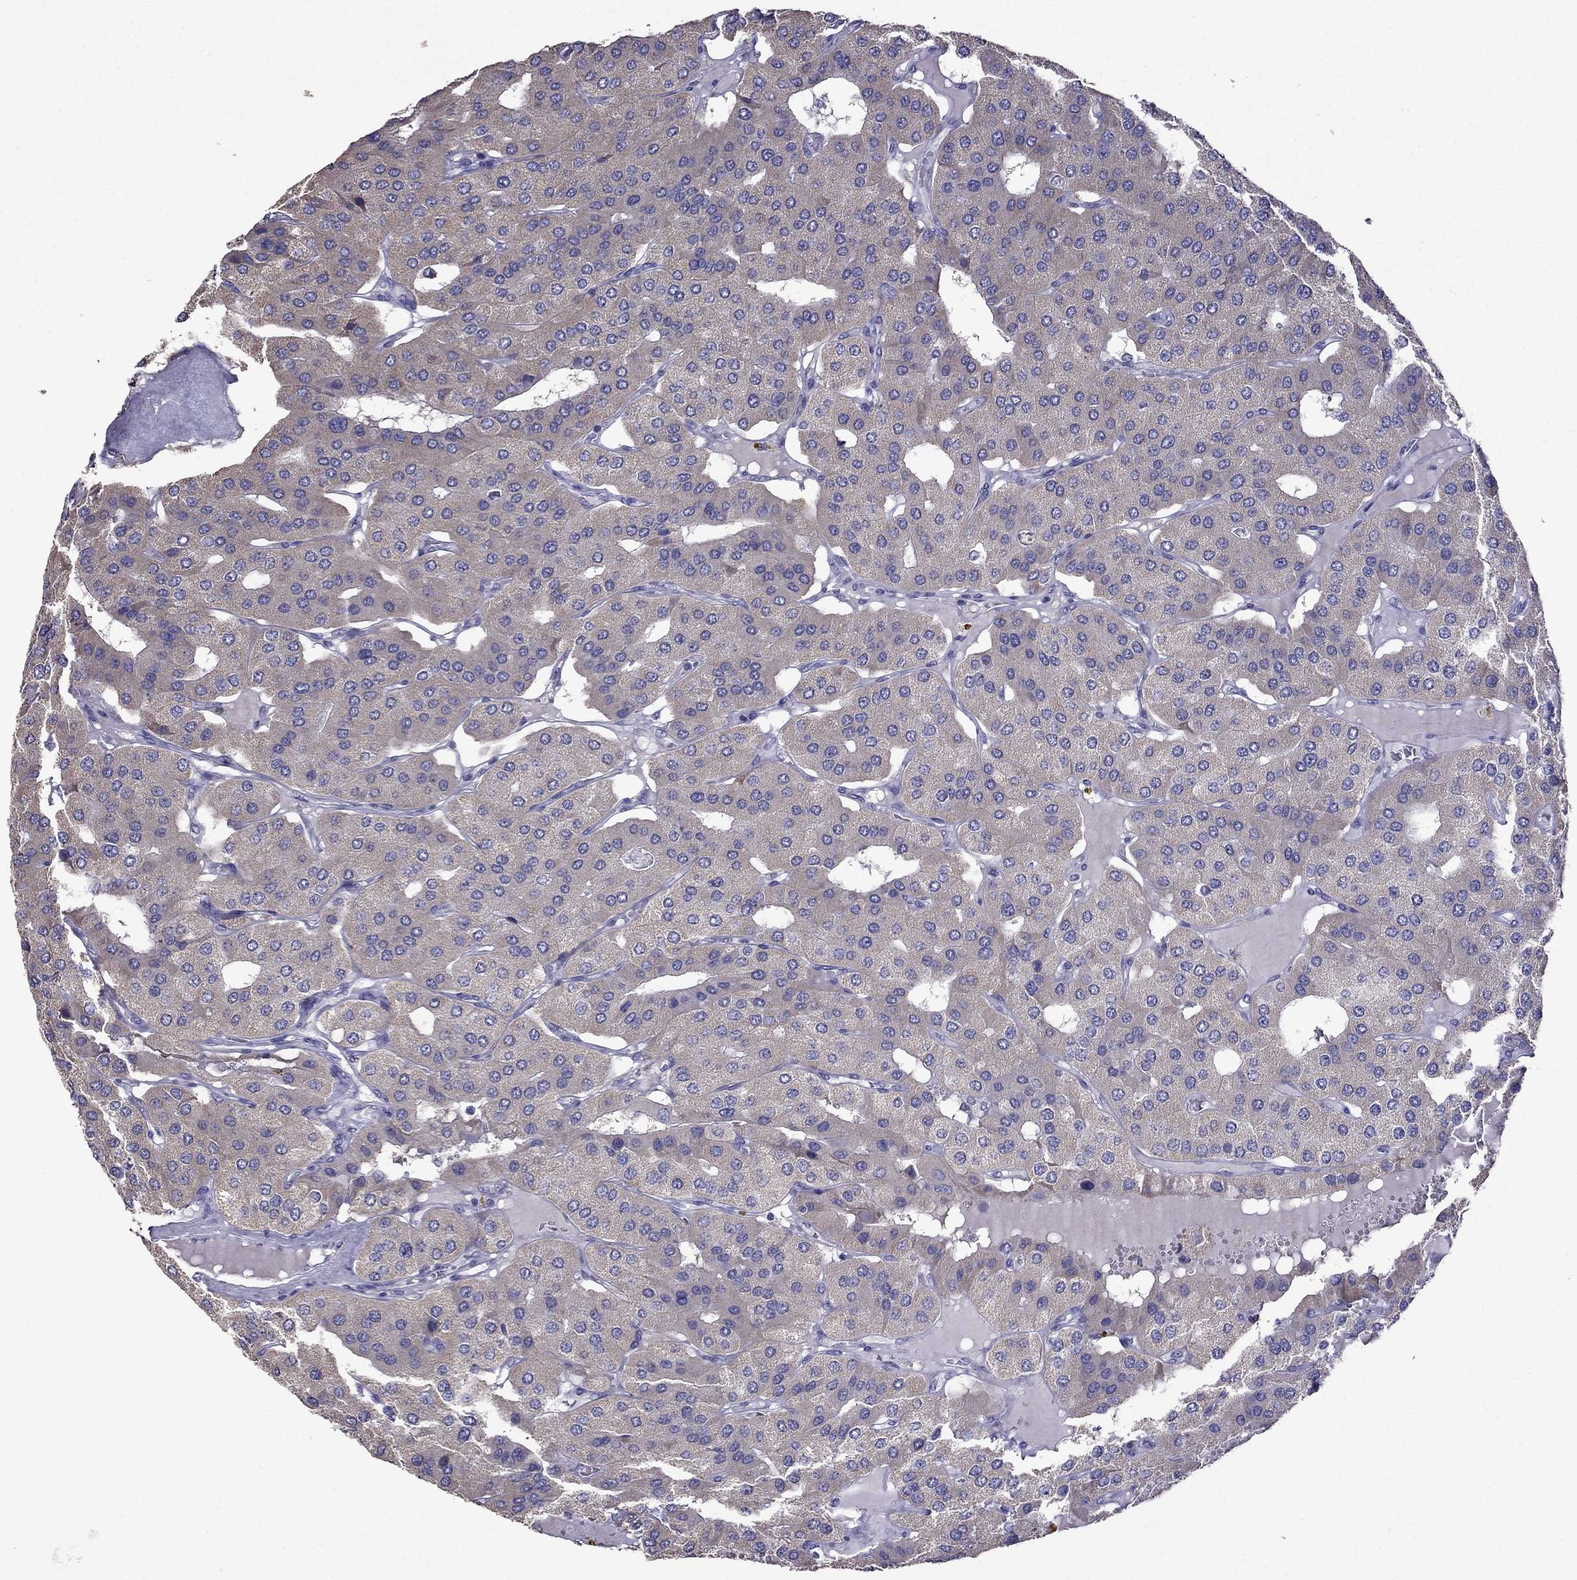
{"staining": {"intensity": "negative", "quantity": "none", "location": "none"}, "tissue": "parathyroid gland", "cell_type": "Glandular cells", "image_type": "normal", "snomed": [{"axis": "morphology", "description": "Normal tissue, NOS"}, {"axis": "morphology", "description": "Adenoma, NOS"}, {"axis": "topography", "description": "Parathyroid gland"}], "caption": "Glandular cells are negative for brown protein staining in normal parathyroid gland. (DAB immunohistochemistry with hematoxylin counter stain).", "gene": "AK5", "patient": {"sex": "female", "age": 86}}